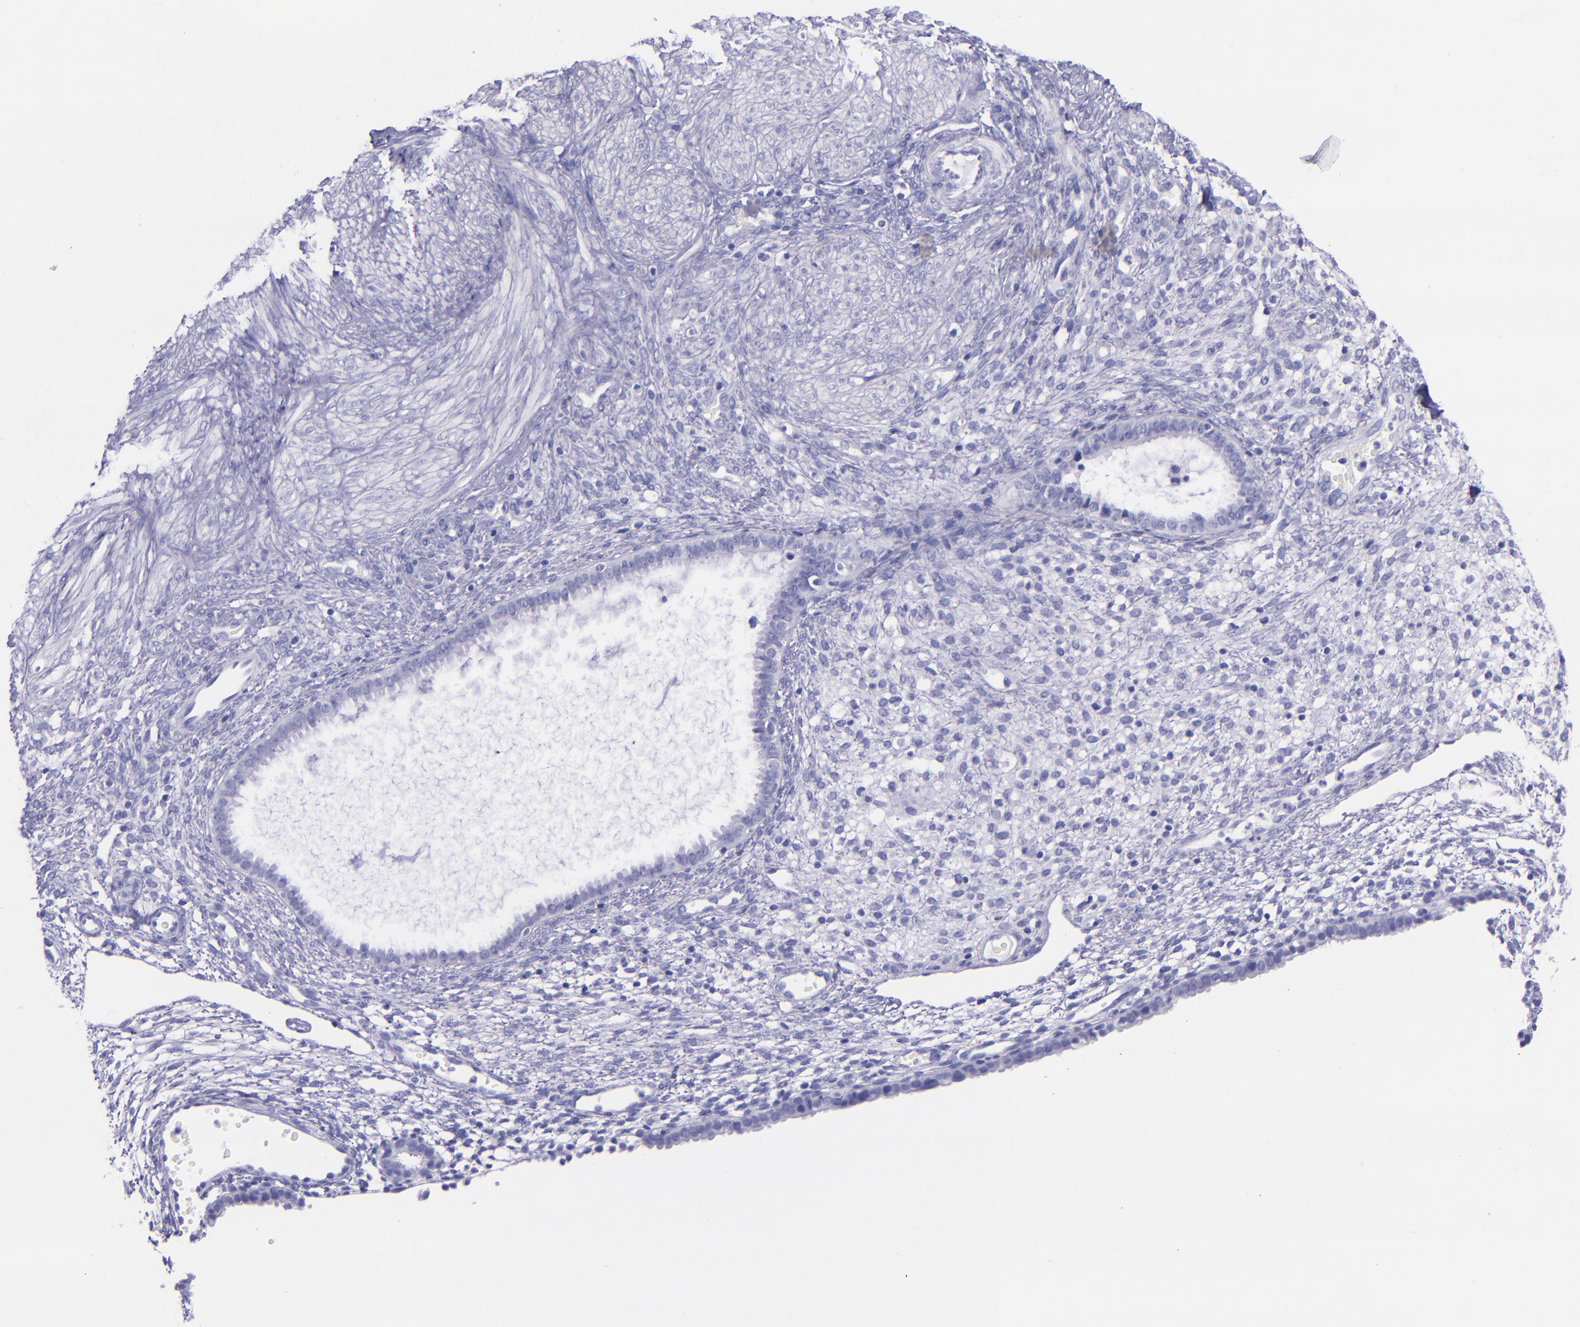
{"staining": {"intensity": "negative", "quantity": "none", "location": "none"}, "tissue": "endometrium", "cell_type": "Cells in endometrial stroma", "image_type": "normal", "snomed": [{"axis": "morphology", "description": "Normal tissue, NOS"}, {"axis": "topography", "description": "Endometrium"}], "caption": "Cells in endometrial stroma are negative for protein expression in benign human endometrium. Nuclei are stained in blue.", "gene": "MBP", "patient": {"sex": "female", "age": 72}}